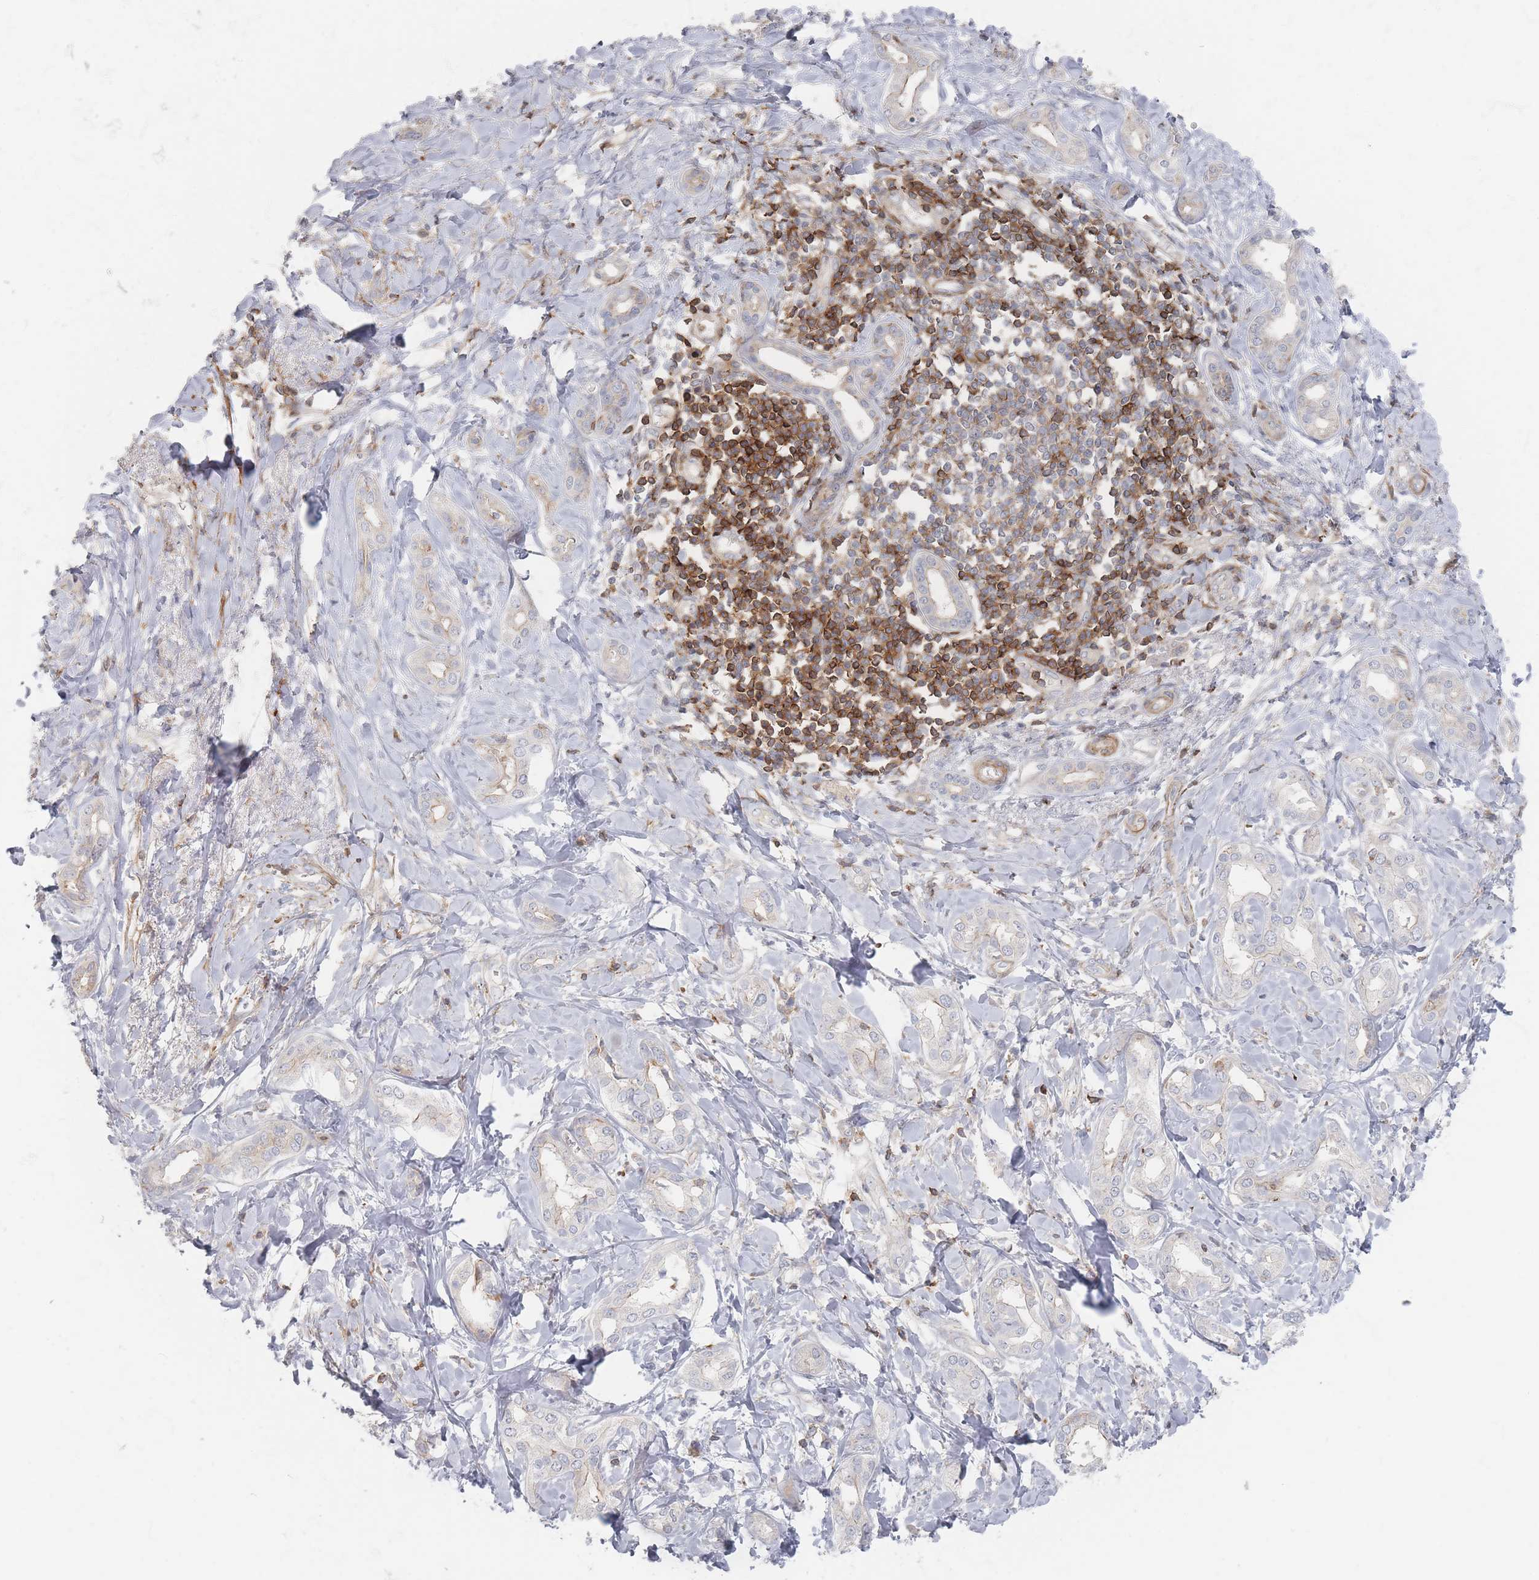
{"staining": {"intensity": "weak", "quantity": "<25%", "location": "cytoplasmic/membranous"}, "tissue": "liver cancer", "cell_type": "Tumor cells", "image_type": "cancer", "snomed": [{"axis": "morphology", "description": "Cholangiocarcinoma"}, {"axis": "topography", "description": "Liver"}], "caption": "Immunohistochemistry micrograph of human liver cholangiocarcinoma stained for a protein (brown), which demonstrates no positivity in tumor cells.", "gene": "ZNF852", "patient": {"sex": "female", "age": 77}}